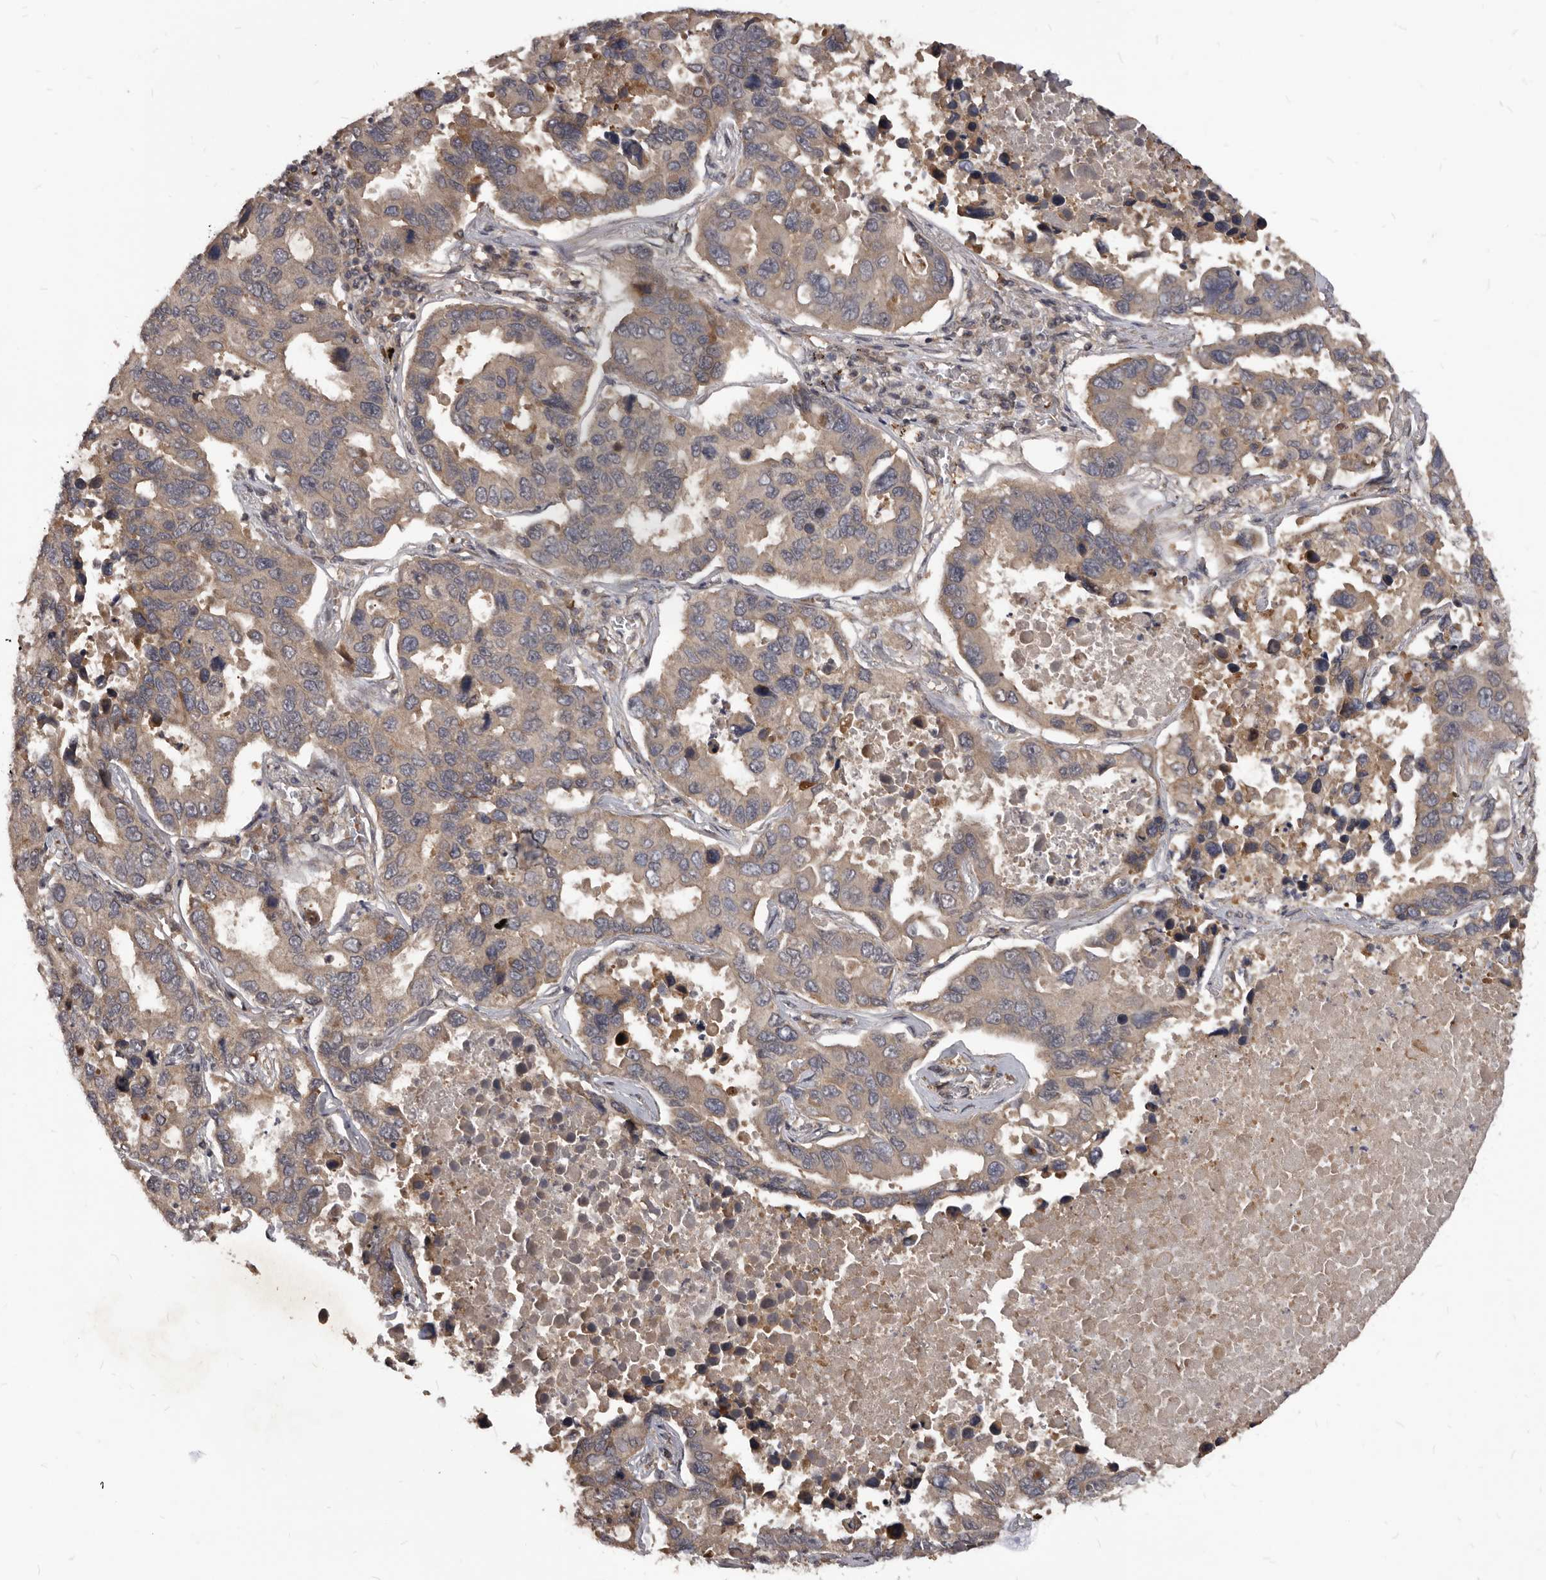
{"staining": {"intensity": "weak", "quantity": ">75%", "location": "cytoplasmic/membranous"}, "tissue": "lung cancer", "cell_type": "Tumor cells", "image_type": "cancer", "snomed": [{"axis": "morphology", "description": "Adenocarcinoma, NOS"}, {"axis": "topography", "description": "Lung"}], "caption": "Human lung cancer stained for a protein (brown) demonstrates weak cytoplasmic/membranous positive positivity in approximately >75% of tumor cells.", "gene": "GABPB2", "patient": {"sex": "male", "age": 64}}